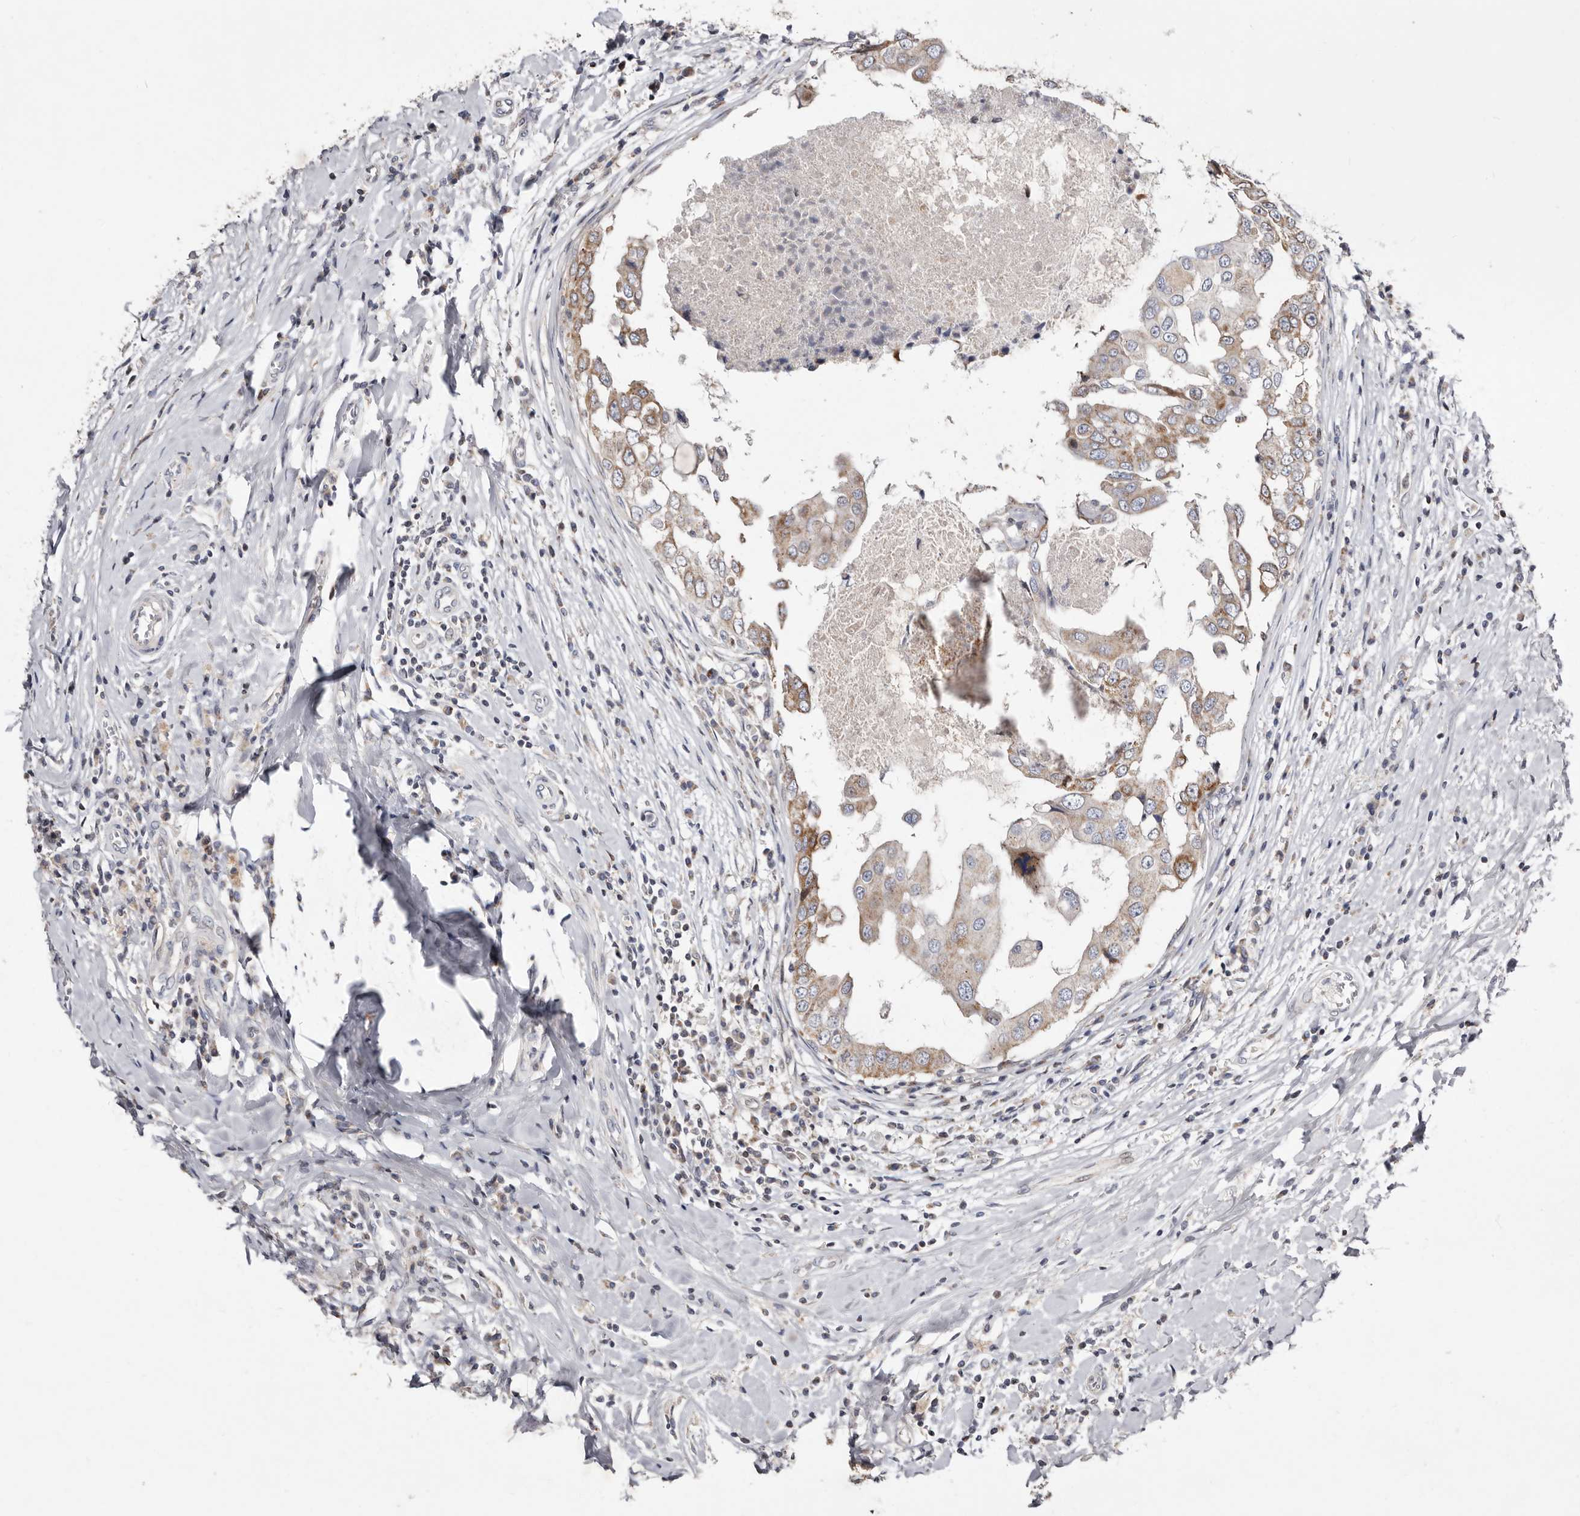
{"staining": {"intensity": "moderate", "quantity": ">75%", "location": "cytoplasmic/membranous"}, "tissue": "breast cancer", "cell_type": "Tumor cells", "image_type": "cancer", "snomed": [{"axis": "morphology", "description": "Duct carcinoma"}, {"axis": "topography", "description": "Breast"}], "caption": "Breast infiltrating ductal carcinoma was stained to show a protein in brown. There is medium levels of moderate cytoplasmic/membranous staining in about >75% of tumor cells.", "gene": "TIMM17B", "patient": {"sex": "female", "age": 27}}